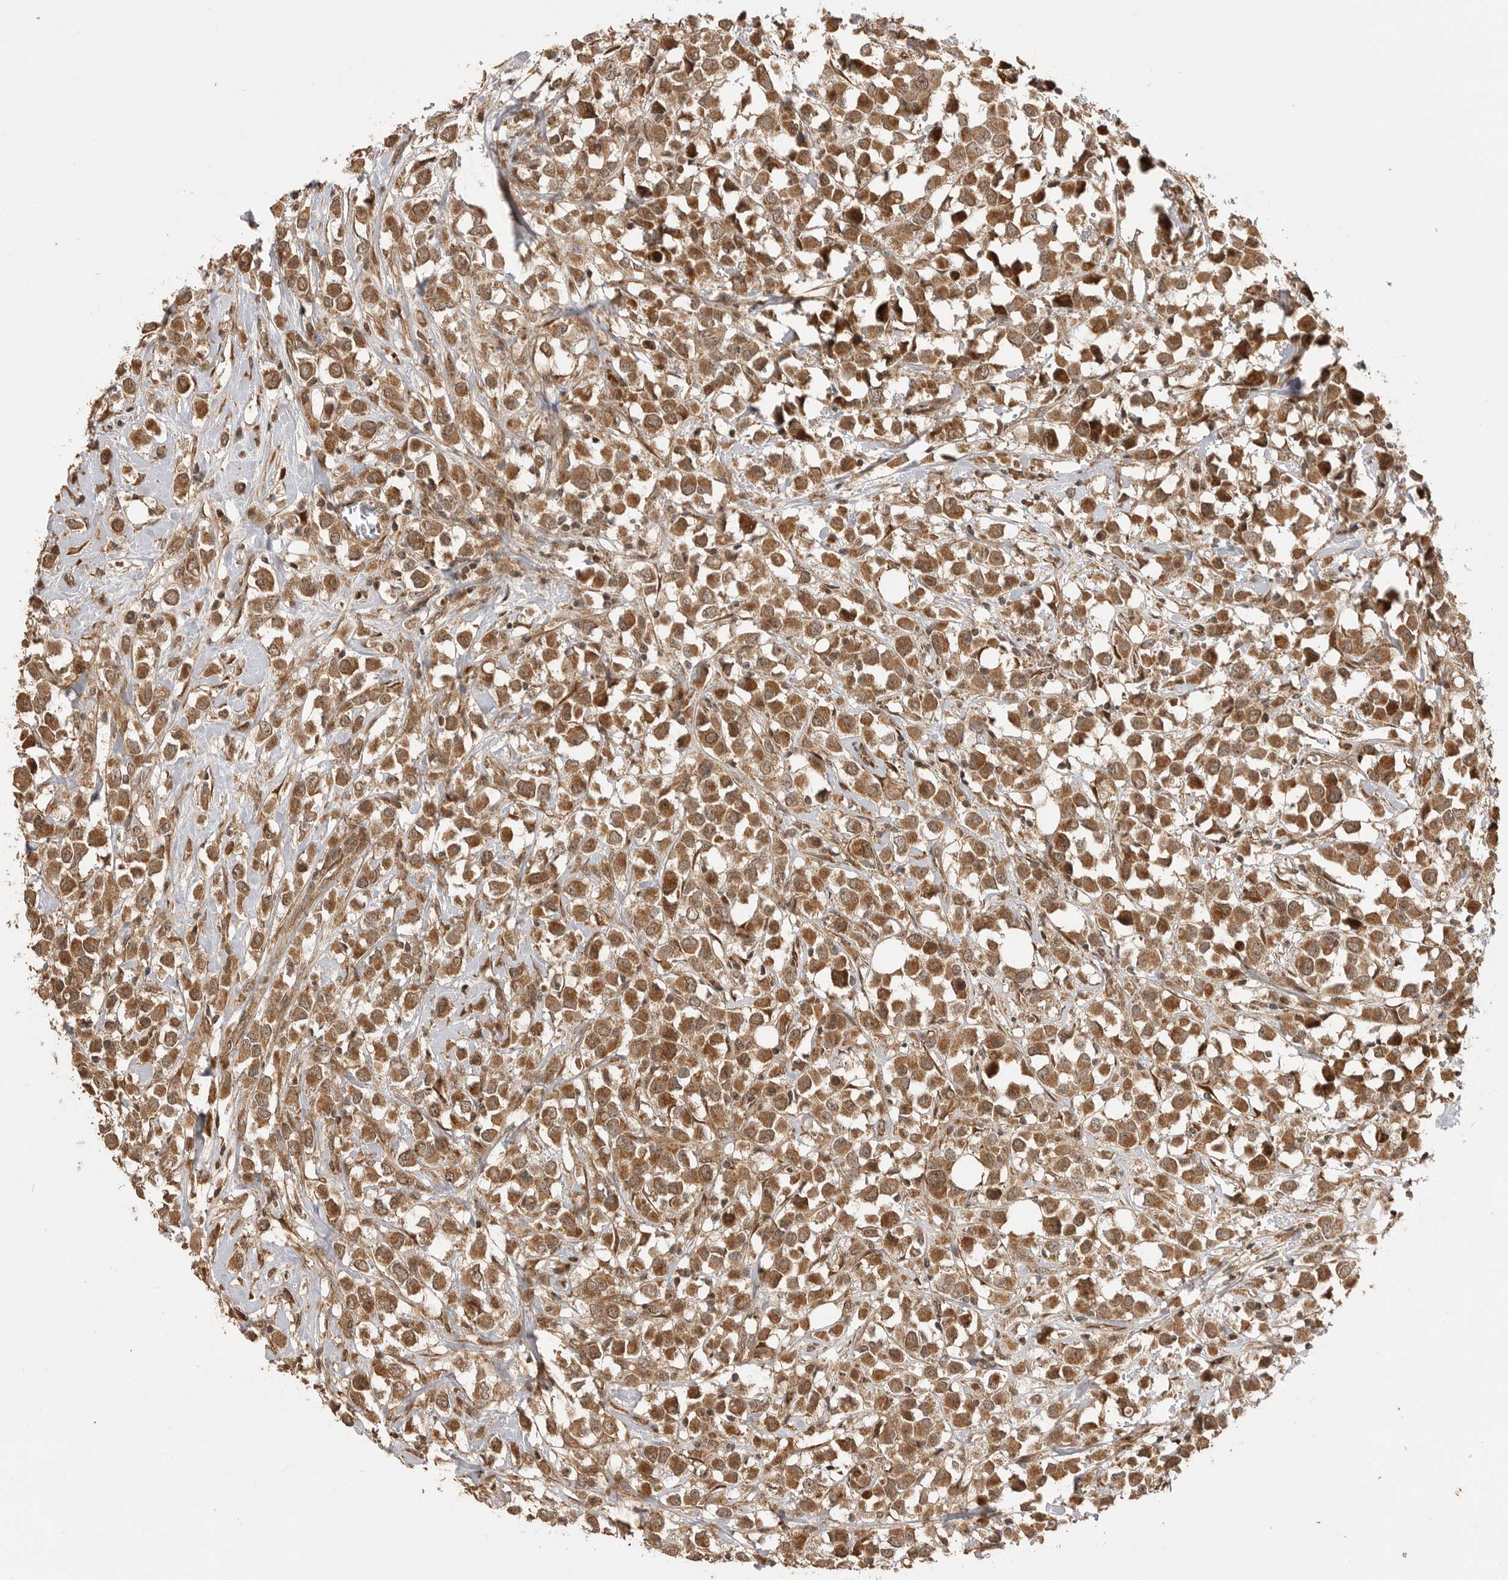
{"staining": {"intensity": "moderate", "quantity": ">75%", "location": "cytoplasmic/membranous"}, "tissue": "breast cancer", "cell_type": "Tumor cells", "image_type": "cancer", "snomed": [{"axis": "morphology", "description": "Duct carcinoma"}, {"axis": "topography", "description": "Breast"}], "caption": "Breast cancer (intraductal carcinoma) was stained to show a protein in brown. There is medium levels of moderate cytoplasmic/membranous positivity in about >75% of tumor cells.", "gene": "BOC", "patient": {"sex": "female", "age": 61}}